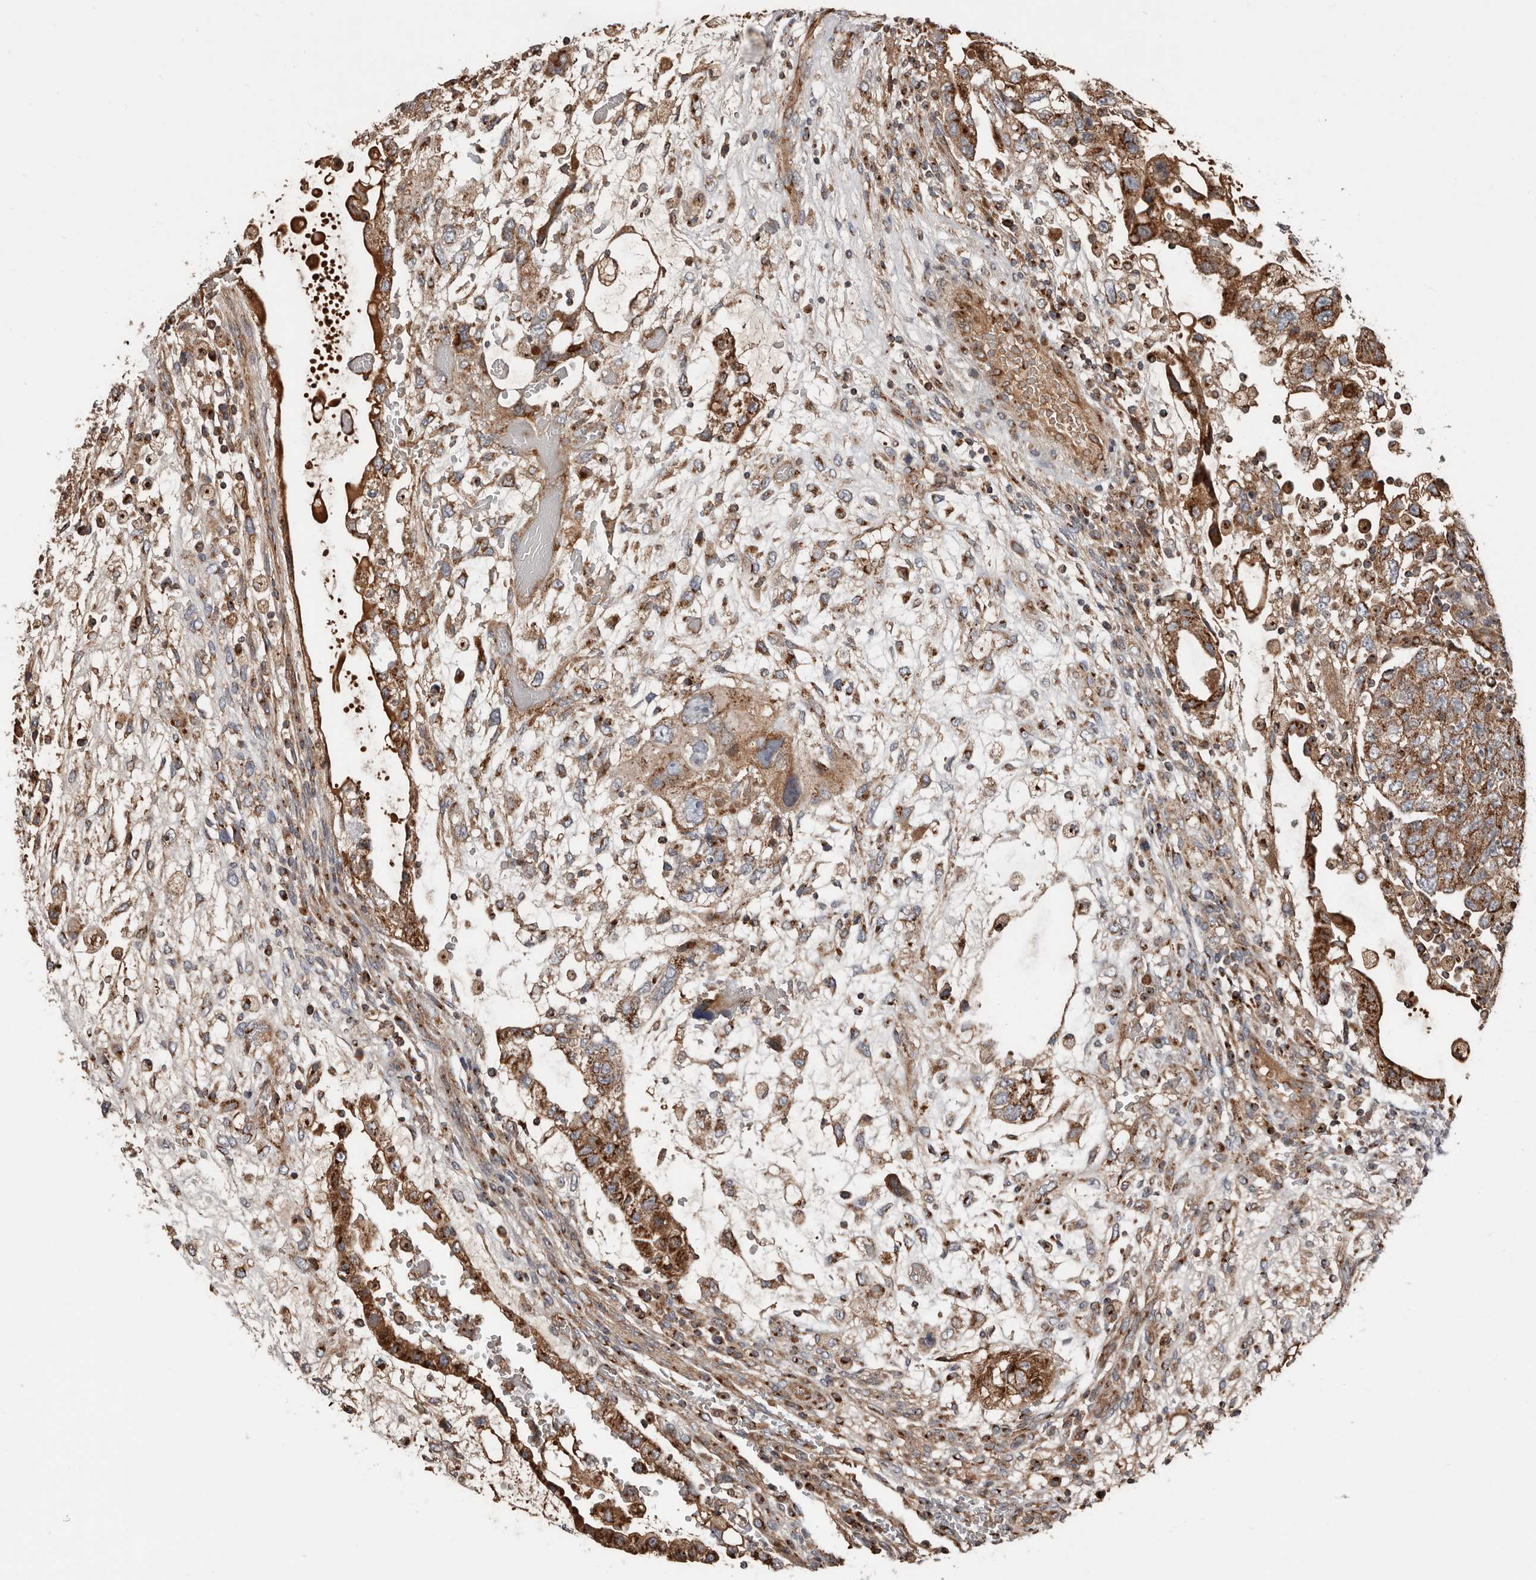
{"staining": {"intensity": "moderate", "quantity": ">75%", "location": "cytoplasmic/membranous"}, "tissue": "testis cancer", "cell_type": "Tumor cells", "image_type": "cancer", "snomed": [{"axis": "morphology", "description": "Carcinoma, Embryonal, NOS"}, {"axis": "topography", "description": "Testis"}], "caption": "Protein expression analysis of human testis cancer reveals moderate cytoplasmic/membranous expression in about >75% of tumor cells.", "gene": "COG1", "patient": {"sex": "male", "age": 36}}